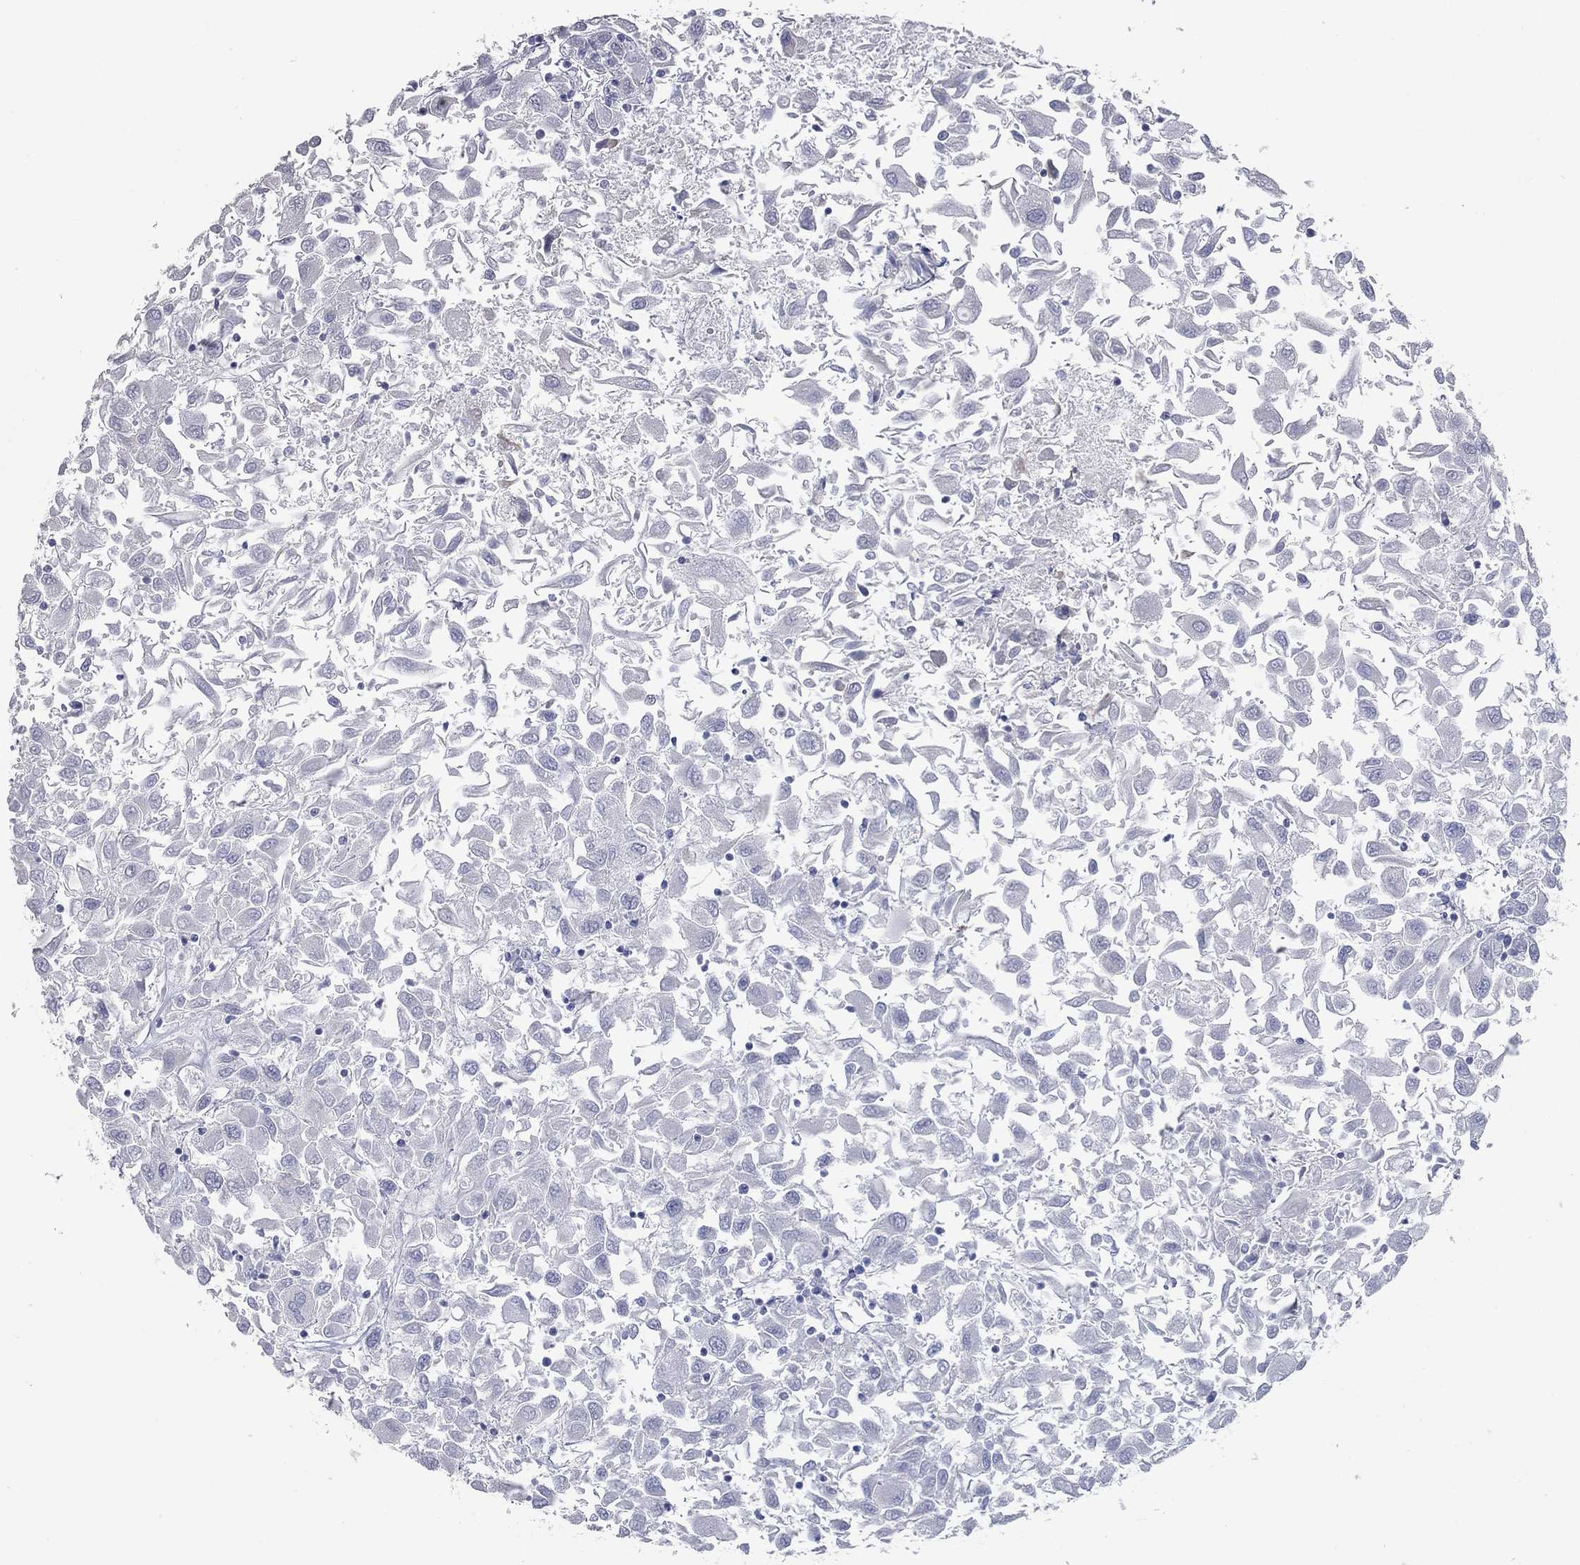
{"staining": {"intensity": "negative", "quantity": "none", "location": "none"}, "tissue": "renal cancer", "cell_type": "Tumor cells", "image_type": "cancer", "snomed": [{"axis": "morphology", "description": "Adenocarcinoma, NOS"}, {"axis": "topography", "description": "Kidney"}], "caption": "This is an IHC photomicrograph of human renal adenocarcinoma. There is no staining in tumor cells.", "gene": "TAC1", "patient": {"sex": "female", "age": 76}}